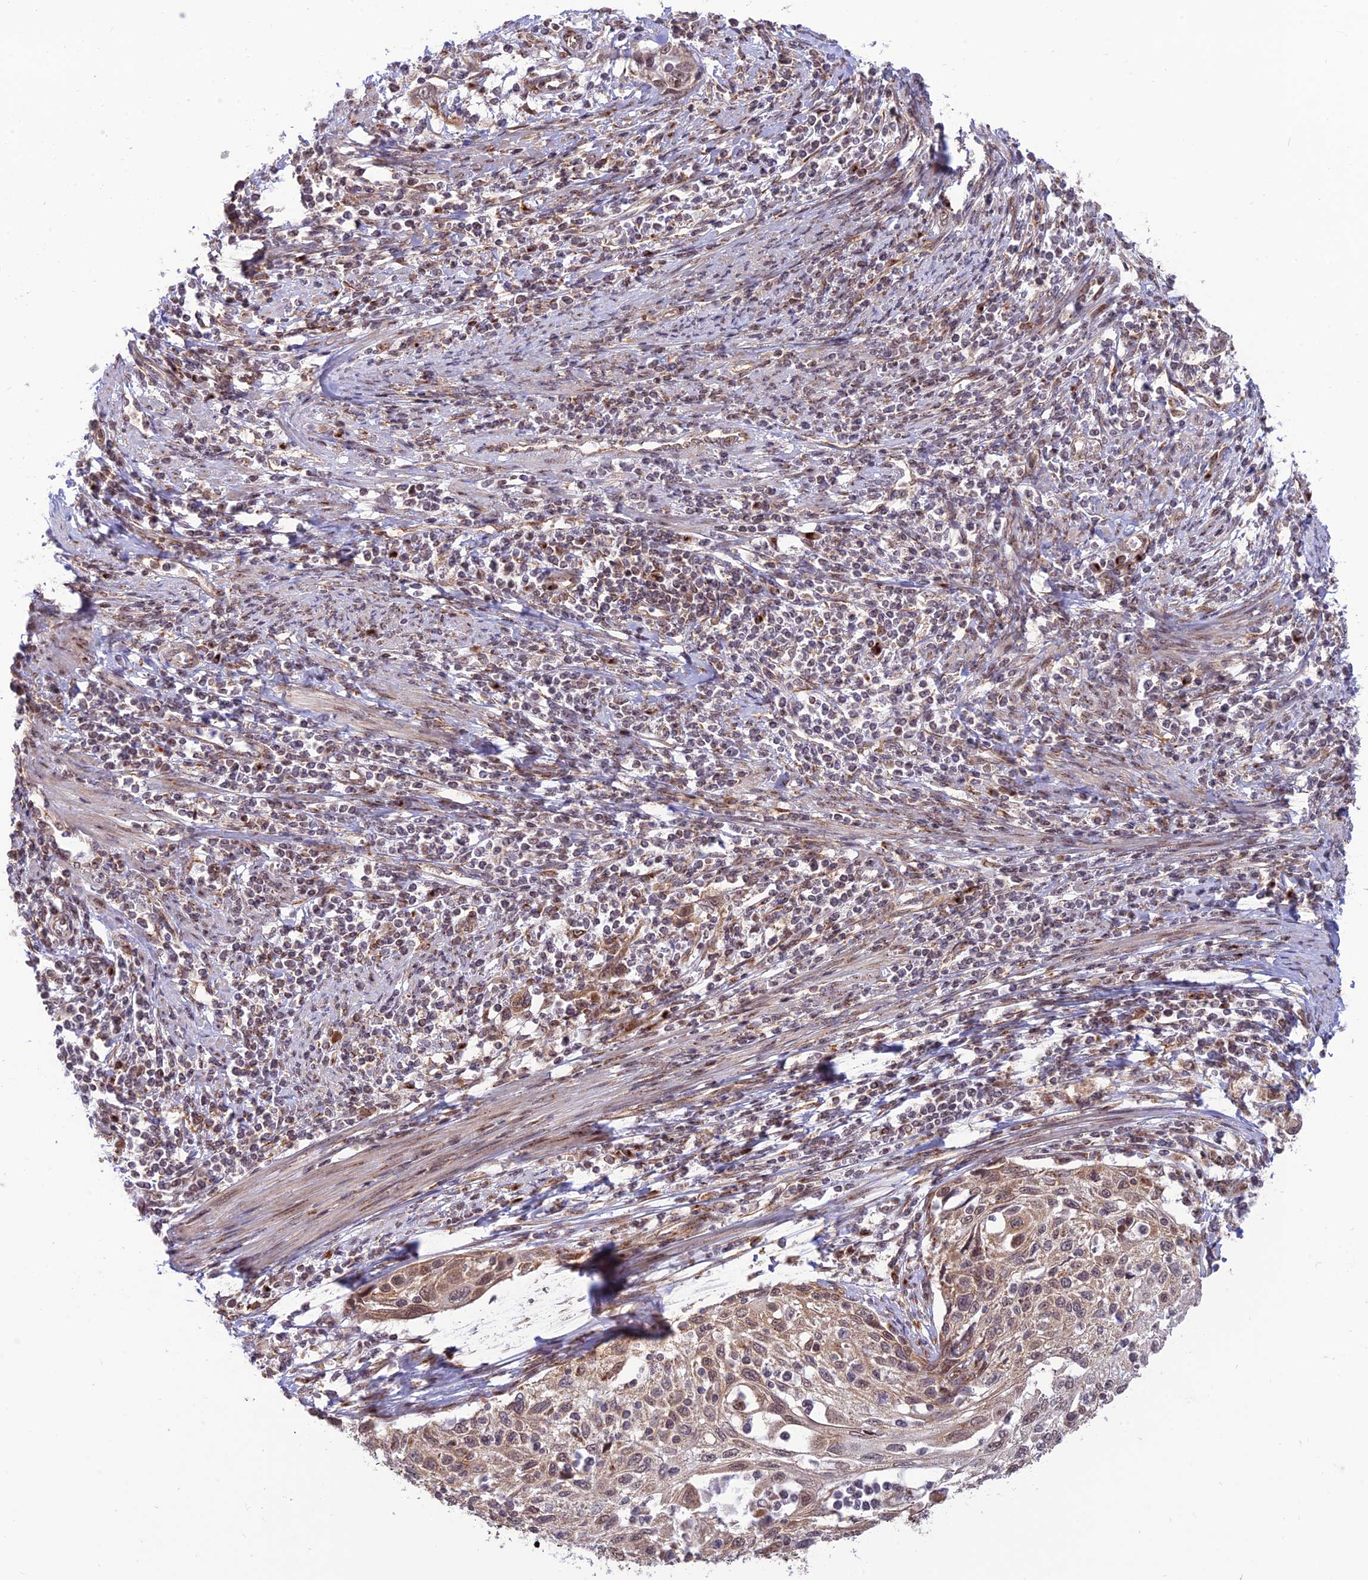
{"staining": {"intensity": "weak", "quantity": ">75%", "location": "cytoplasmic/membranous"}, "tissue": "cervical cancer", "cell_type": "Tumor cells", "image_type": "cancer", "snomed": [{"axis": "morphology", "description": "Squamous cell carcinoma, NOS"}, {"axis": "topography", "description": "Cervix"}], "caption": "IHC of cervical cancer reveals low levels of weak cytoplasmic/membranous positivity in approximately >75% of tumor cells. (DAB = brown stain, brightfield microscopy at high magnification).", "gene": "GOLGA3", "patient": {"sex": "female", "age": 70}}